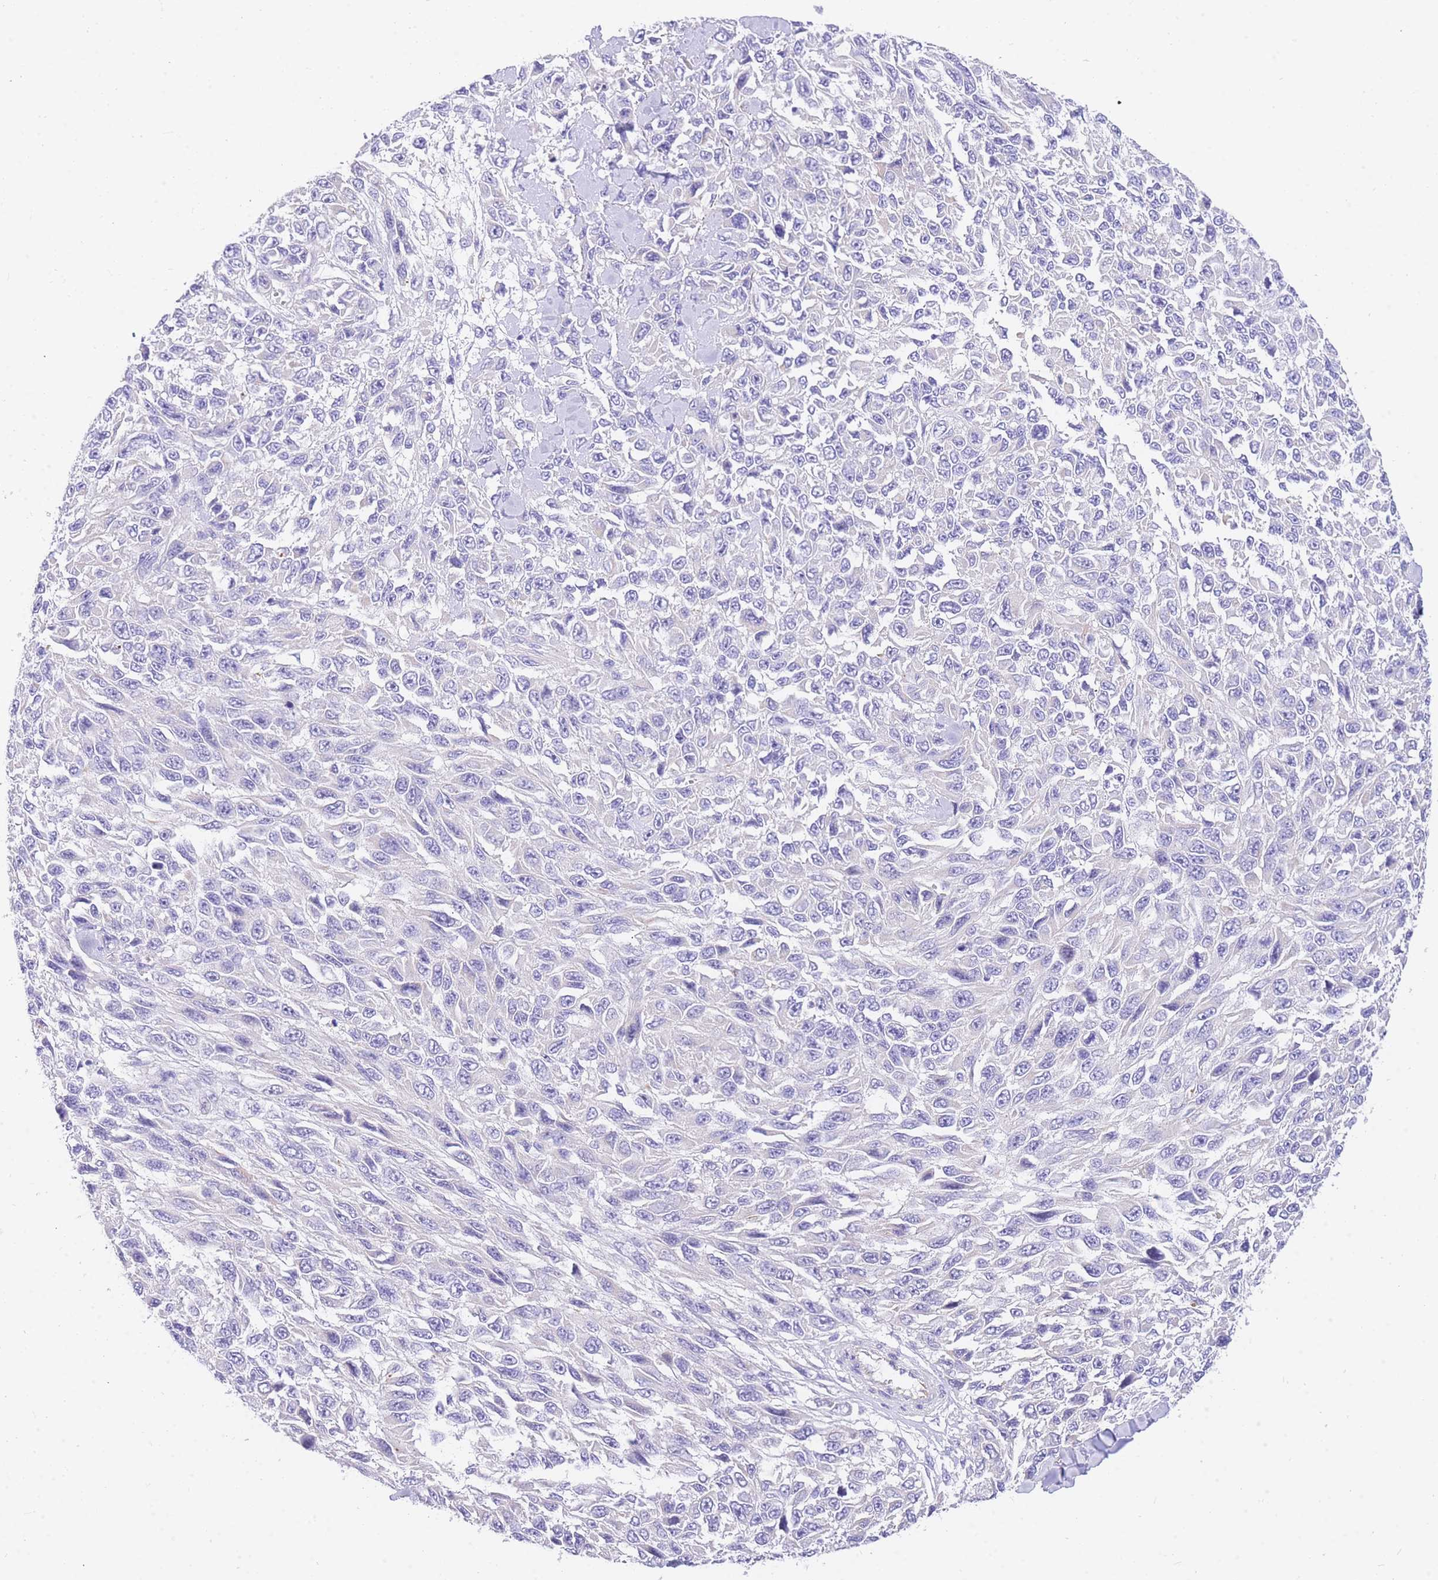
{"staining": {"intensity": "negative", "quantity": "none", "location": "none"}, "tissue": "melanoma", "cell_type": "Tumor cells", "image_type": "cancer", "snomed": [{"axis": "morphology", "description": "Malignant melanoma, NOS"}, {"axis": "topography", "description": "Skin"}], "caption": "A micrograph of melanoma stained for a protein exhibits no brown staining in tumor cells.", "gene": "SRSF12", "patient": {"sex": "female", "age": 96}}